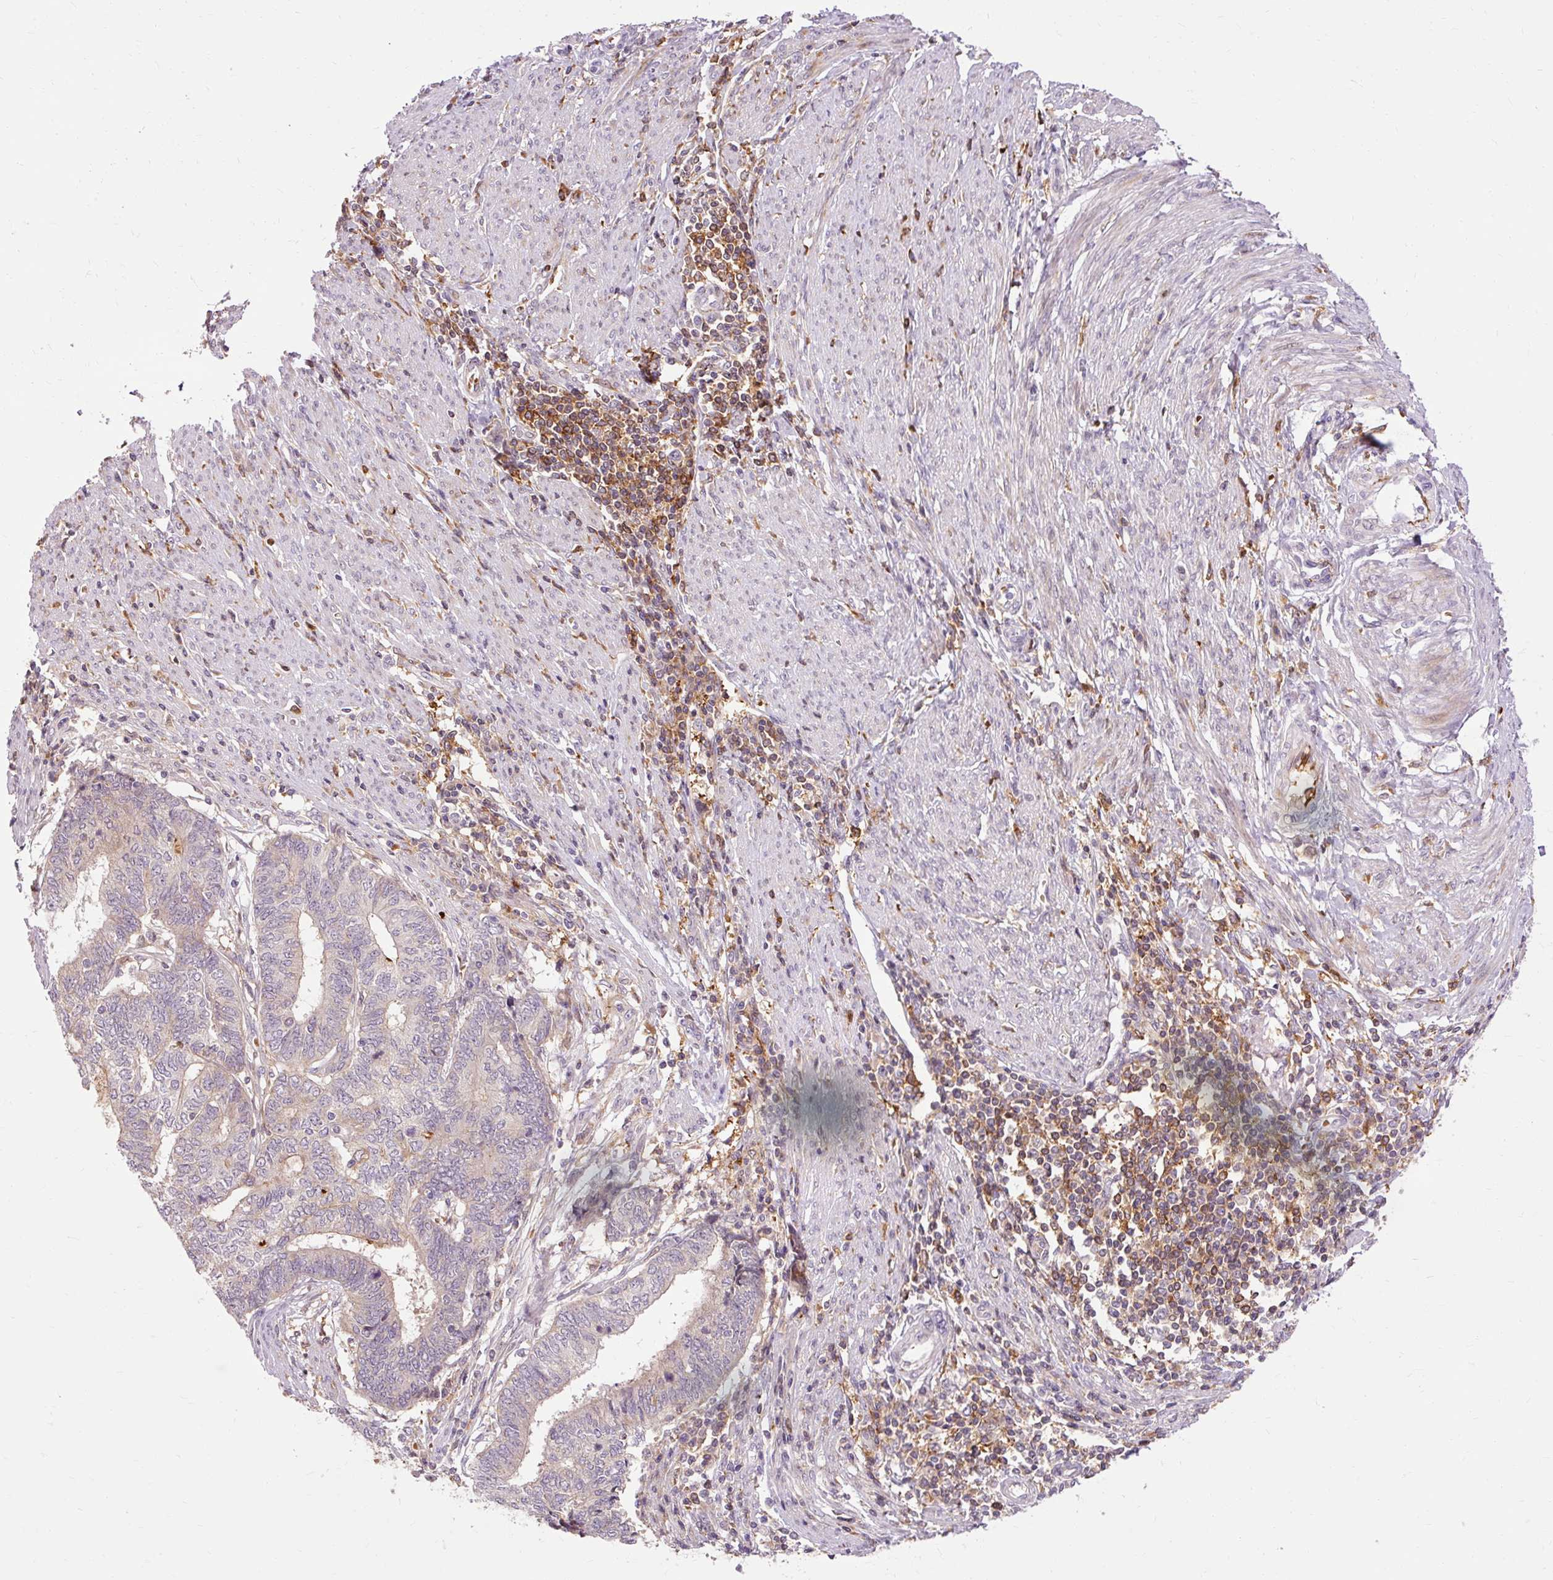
{"staining": {"intensity": "moderate", "quantity": "<25%", "location": "cytoplasmic/membranous"}, "tissue": "endometrial cancer", "cell_type": "Tumor cells", "image_type": "cancer", "snomed": [{"axis": "morphology", "description": "Adenocarcinoma, NOS"}, {"axis": "topography", "description": "Uterus"}, {"axis": "topography", "description": "Endometrium"}], "caption": "Immunohistochemistry of human adenocarcinoma (endometrial) reveals low levels of moderate cytoplasmic/membranous positivity in approximately <25% of tumor cells.", "gene": "CEBPZ", "patient": {"sex": "female", "age": 70}}